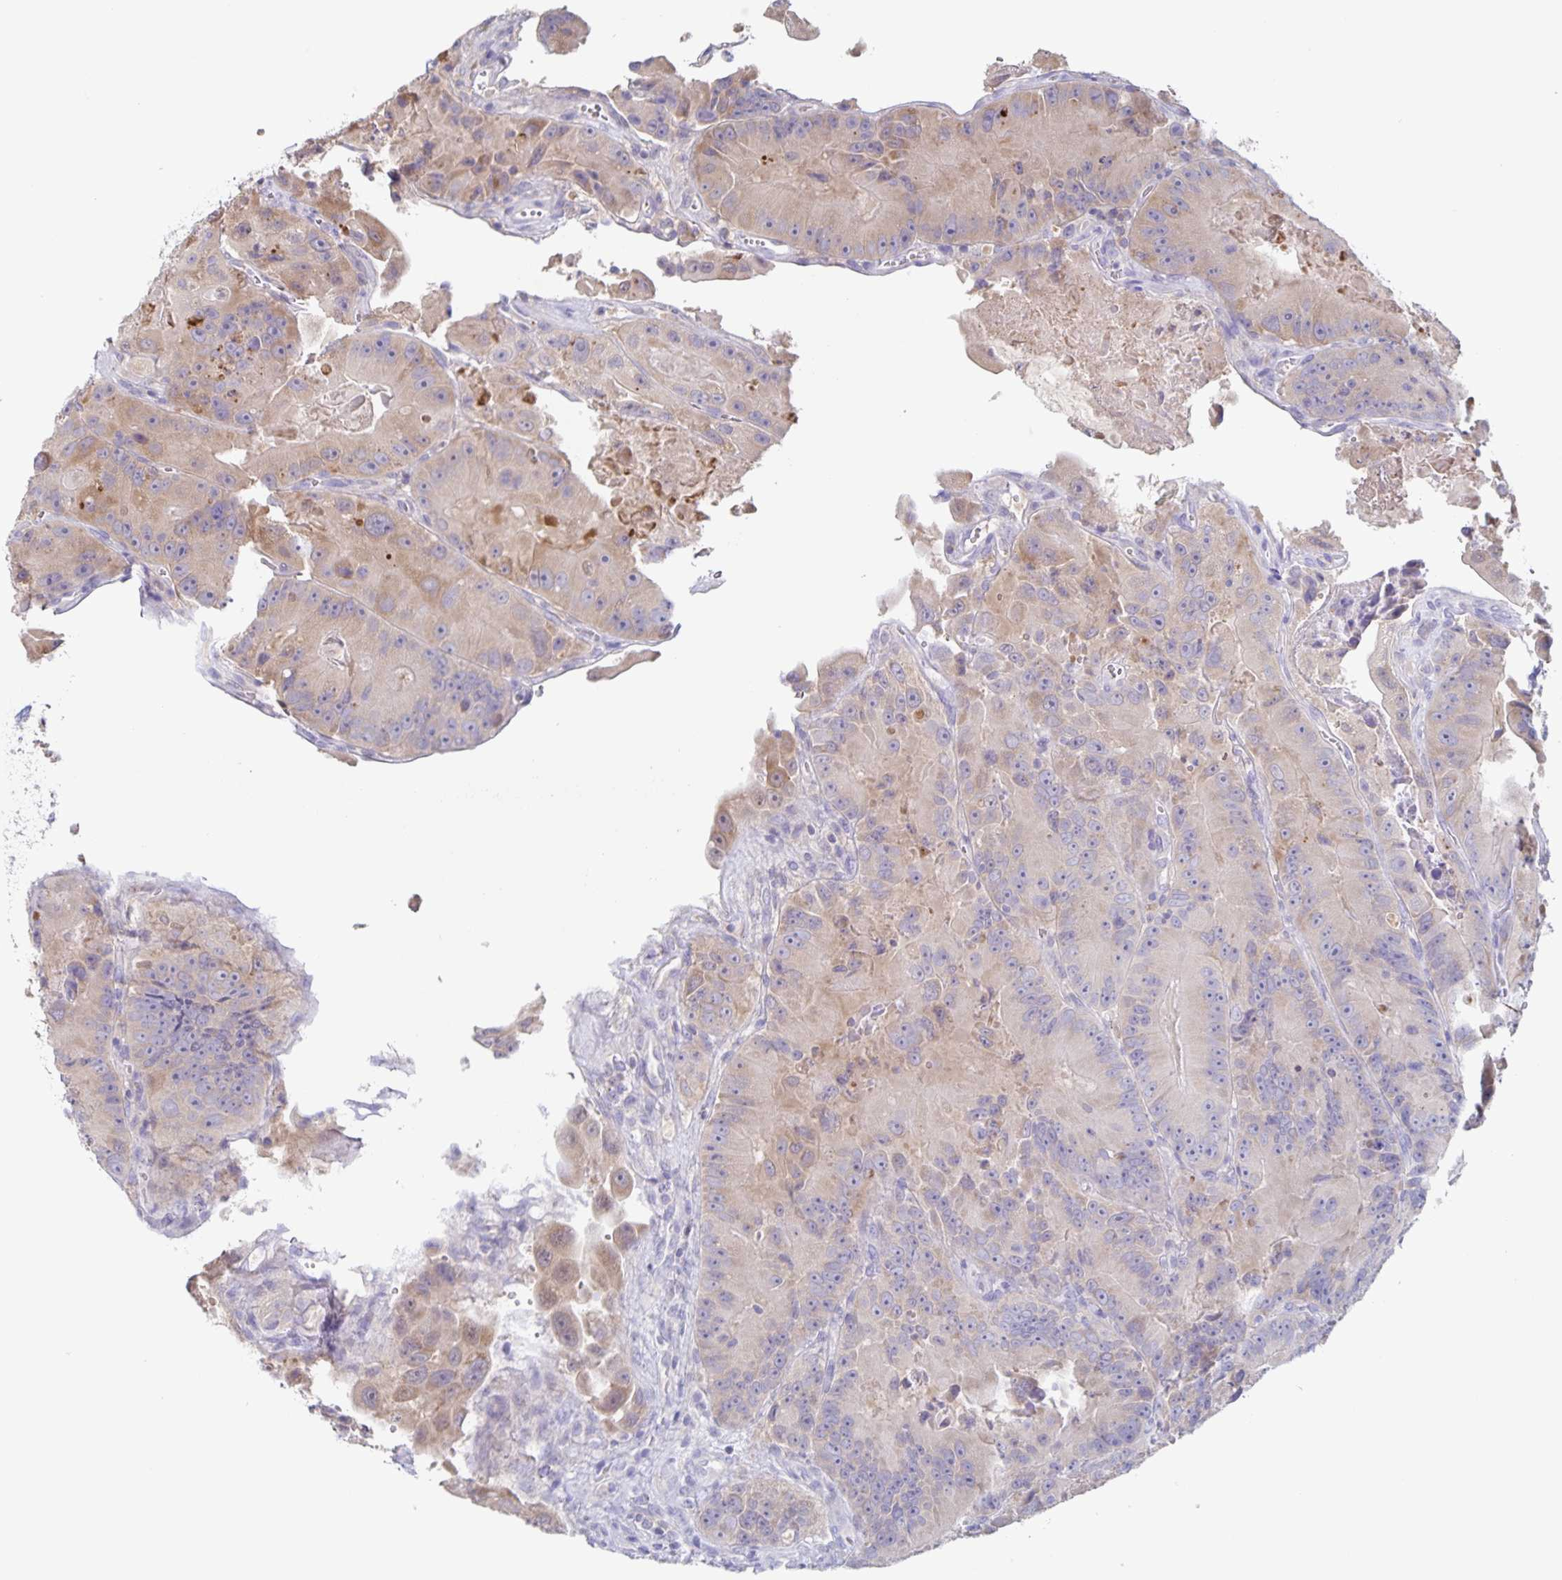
{"staining": {"intensity": "weak", "quantity": "25%-75%", "location": "cytoplasmic/membranous"}, "tissue": "colorectal cancer", "cell_type": "Tumor cells", "image_type": "cancer", "snomed": [{"axis": "morphology", "description": "Adenocarcinoma, NOS"}, {"axis": "topography", "description": "Colon"}], "caption": "Colorectal adenocarcinoma was stained to show a protein in brown. There is low levels of weak cytoplasmic/membranous positivity in about 25%-75% of tumor cells.", "gene": "RPL36A", "patient": {"sex": "female", "age": 86}}